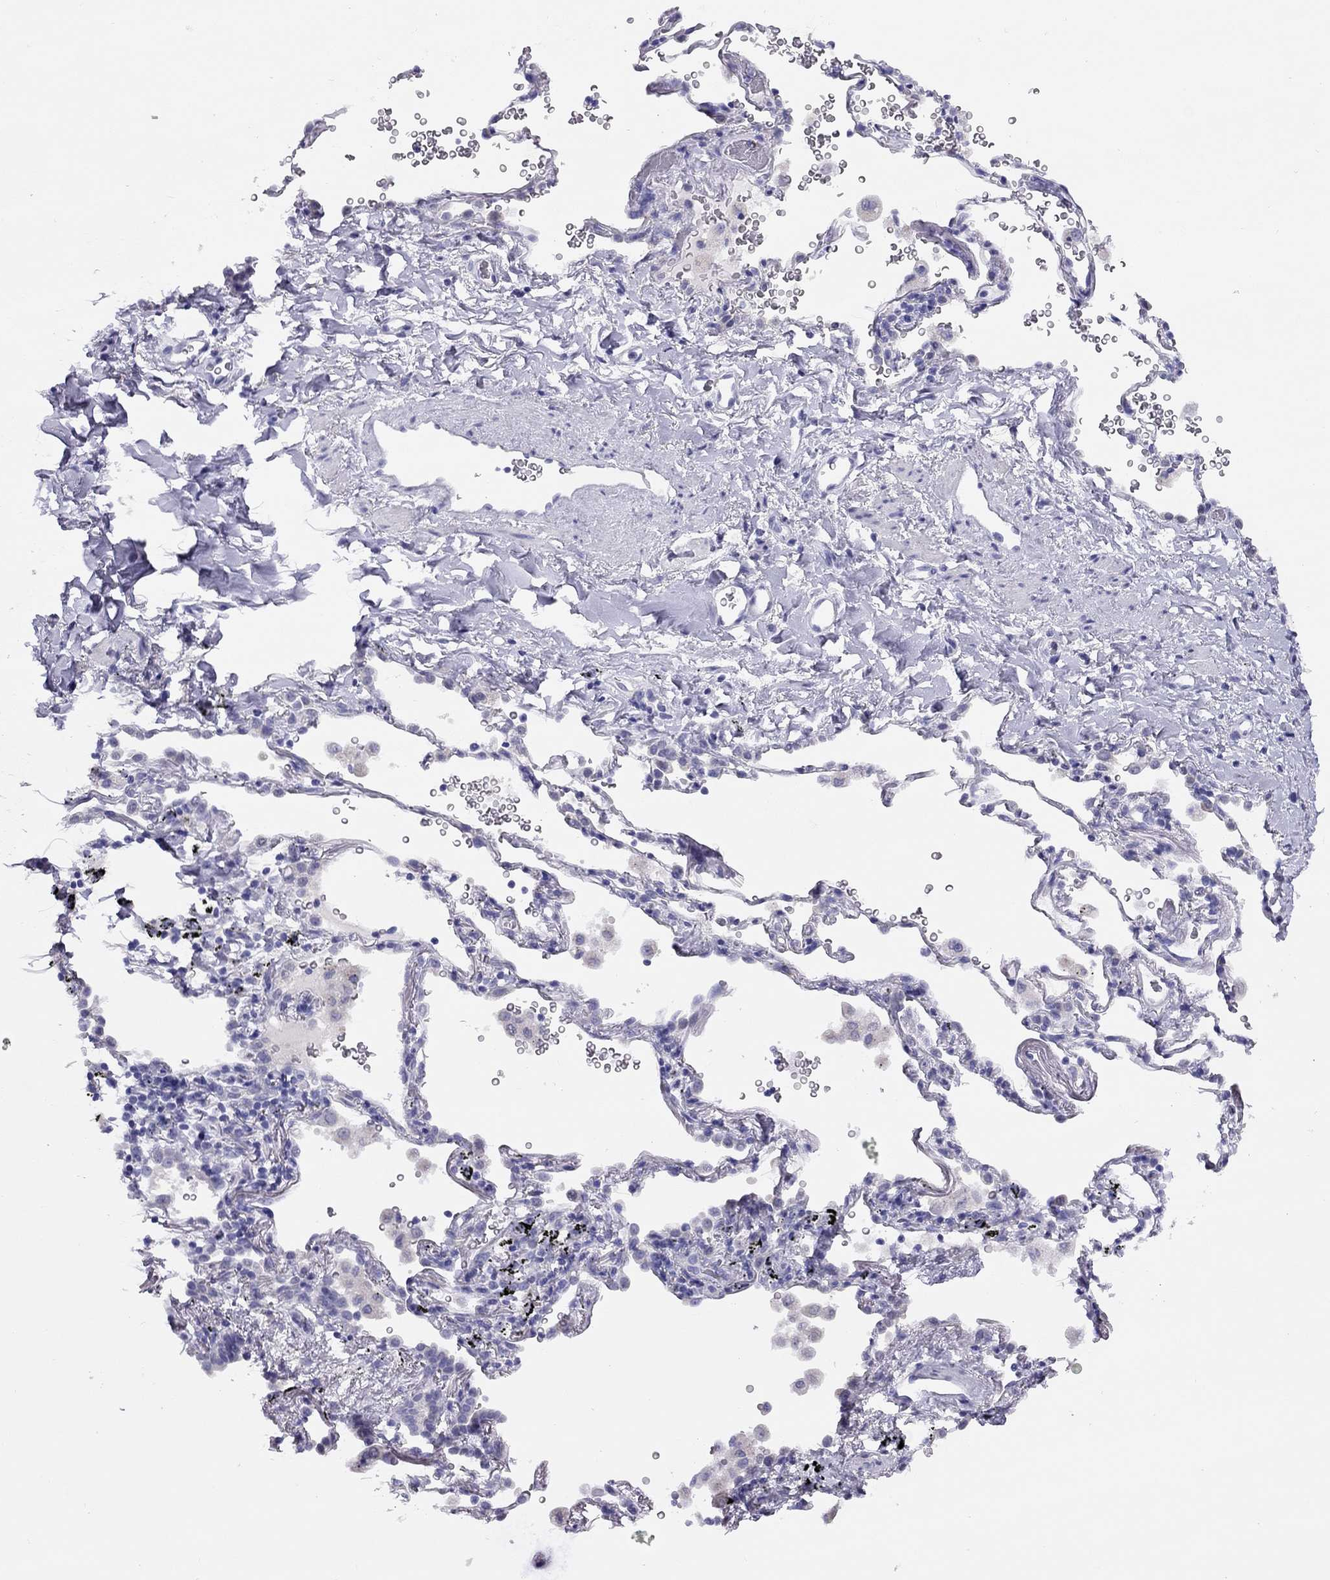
{"staining": {"intensity": "negative", "quantity": "none", "location": "none"}, "tissue": "soft tissue", "cell_type": "Chondrocytes", "image_type": "normal", "snomed": [{"axis": "morphology", "description": "Normal tissue, NOS"}, {"axis": "morphology", "description": "Adenocarcinoma, NOS"}, {"axis": "topography", "description": "Cartilage tissue"}, {"axis": "topography", "description": "Lung"}], "caption": "A micrograph of soft tissue stained for a protein exhibits no brown staining in chondrocytes. (DAB (3,3'-diaminobenzidine) immunohistochemistry (IHC), high magnification).", "gene": "LRIT2", "patient": {"sex": "male", "age": 59}}